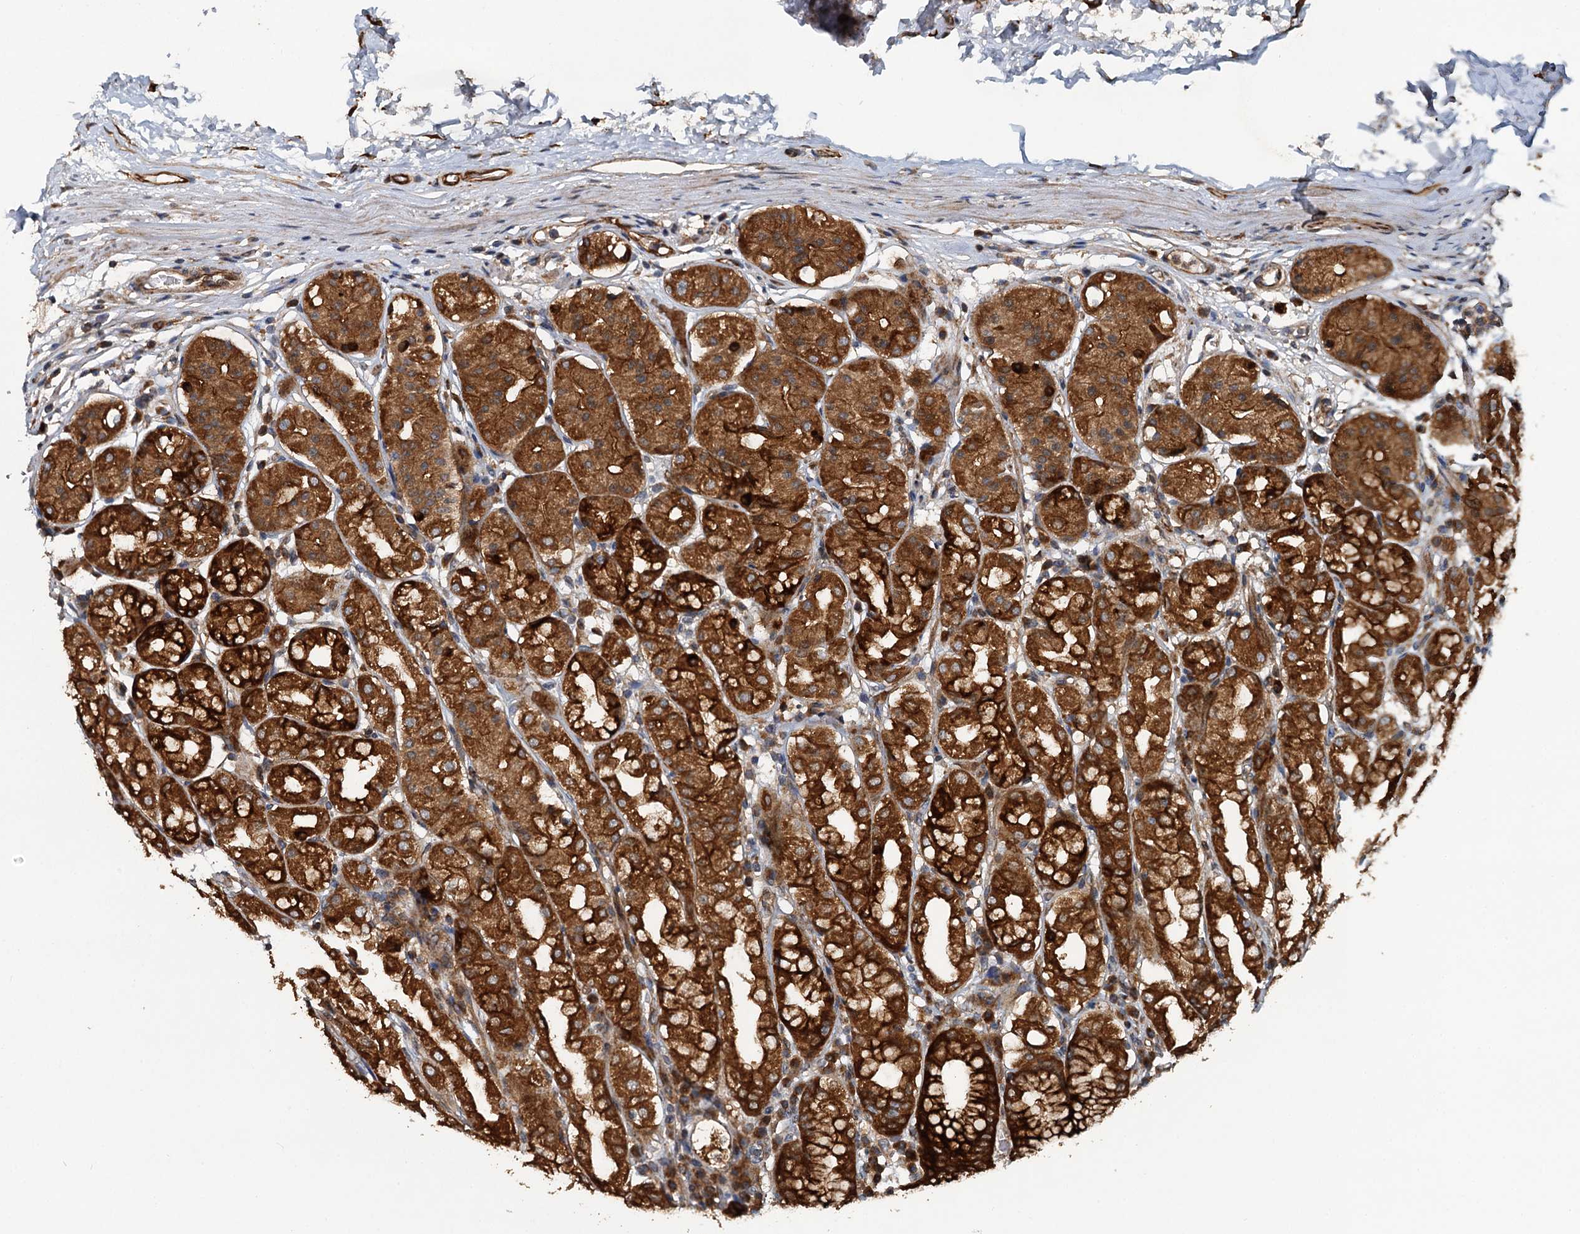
{"staining": {"intensity": "strong", "quantity": ">75%", "location": "cytoplasmic/membranous"}, "tissue": "stomach", "cell_type": "Glandular cells", "image_type": "normal", "snomed": [{"axis": "morphology", "description": "Normal tissue, NOS"}, {"axis": "topography", "description": "Stomach"}, {"axis": "topography", "description": "Stomach, lower"}], "caption": "Stomach stained with a brown dye reveals strong cytoplasmic/membranous positive staining in about >75% of glandular cells.", "gene": "LRRK2", "patient": {"sex": "female", "age": 56}}